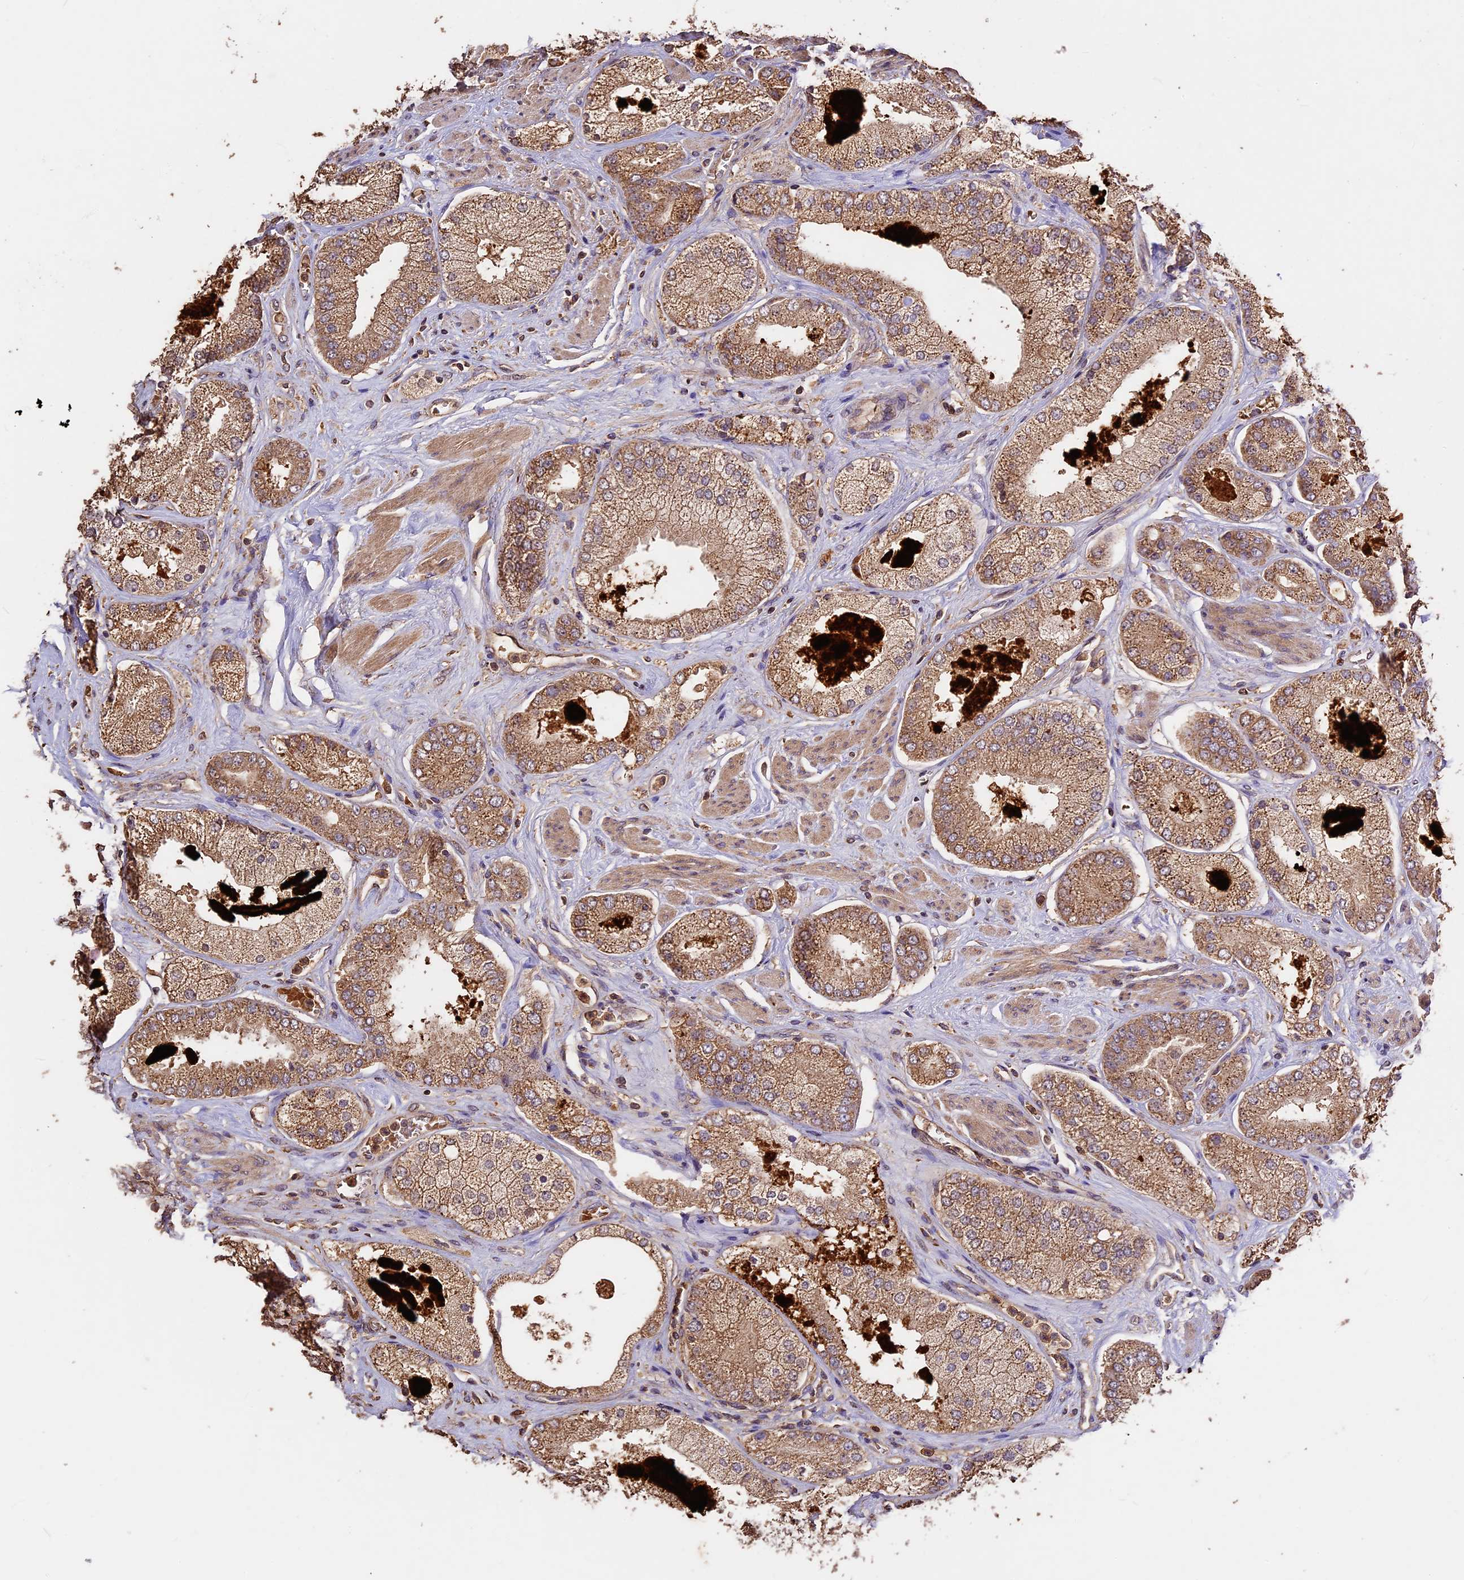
{"staining": {"intensity": "moderate", "quantity": ">75%", "location": "cytoplasmic/membranous"}, "tissue": "prostate cancer", "cell_type": "Tumor cells", "image_type": "cancer", "snomed": [{"axis": "morphology", "description": "Adenocarcinoma, High grade"}, {"axis": "topography", "description": "Prostate"}], "caption": "Tumor cells exhibit medium levels of moderate cytoplasmic/membranous expression in about >75% of cells in prostate cancer (high-grade adenocarcinoma).", "gene": "CRLF1", "patient": {"sex": "male", "age": 58}}